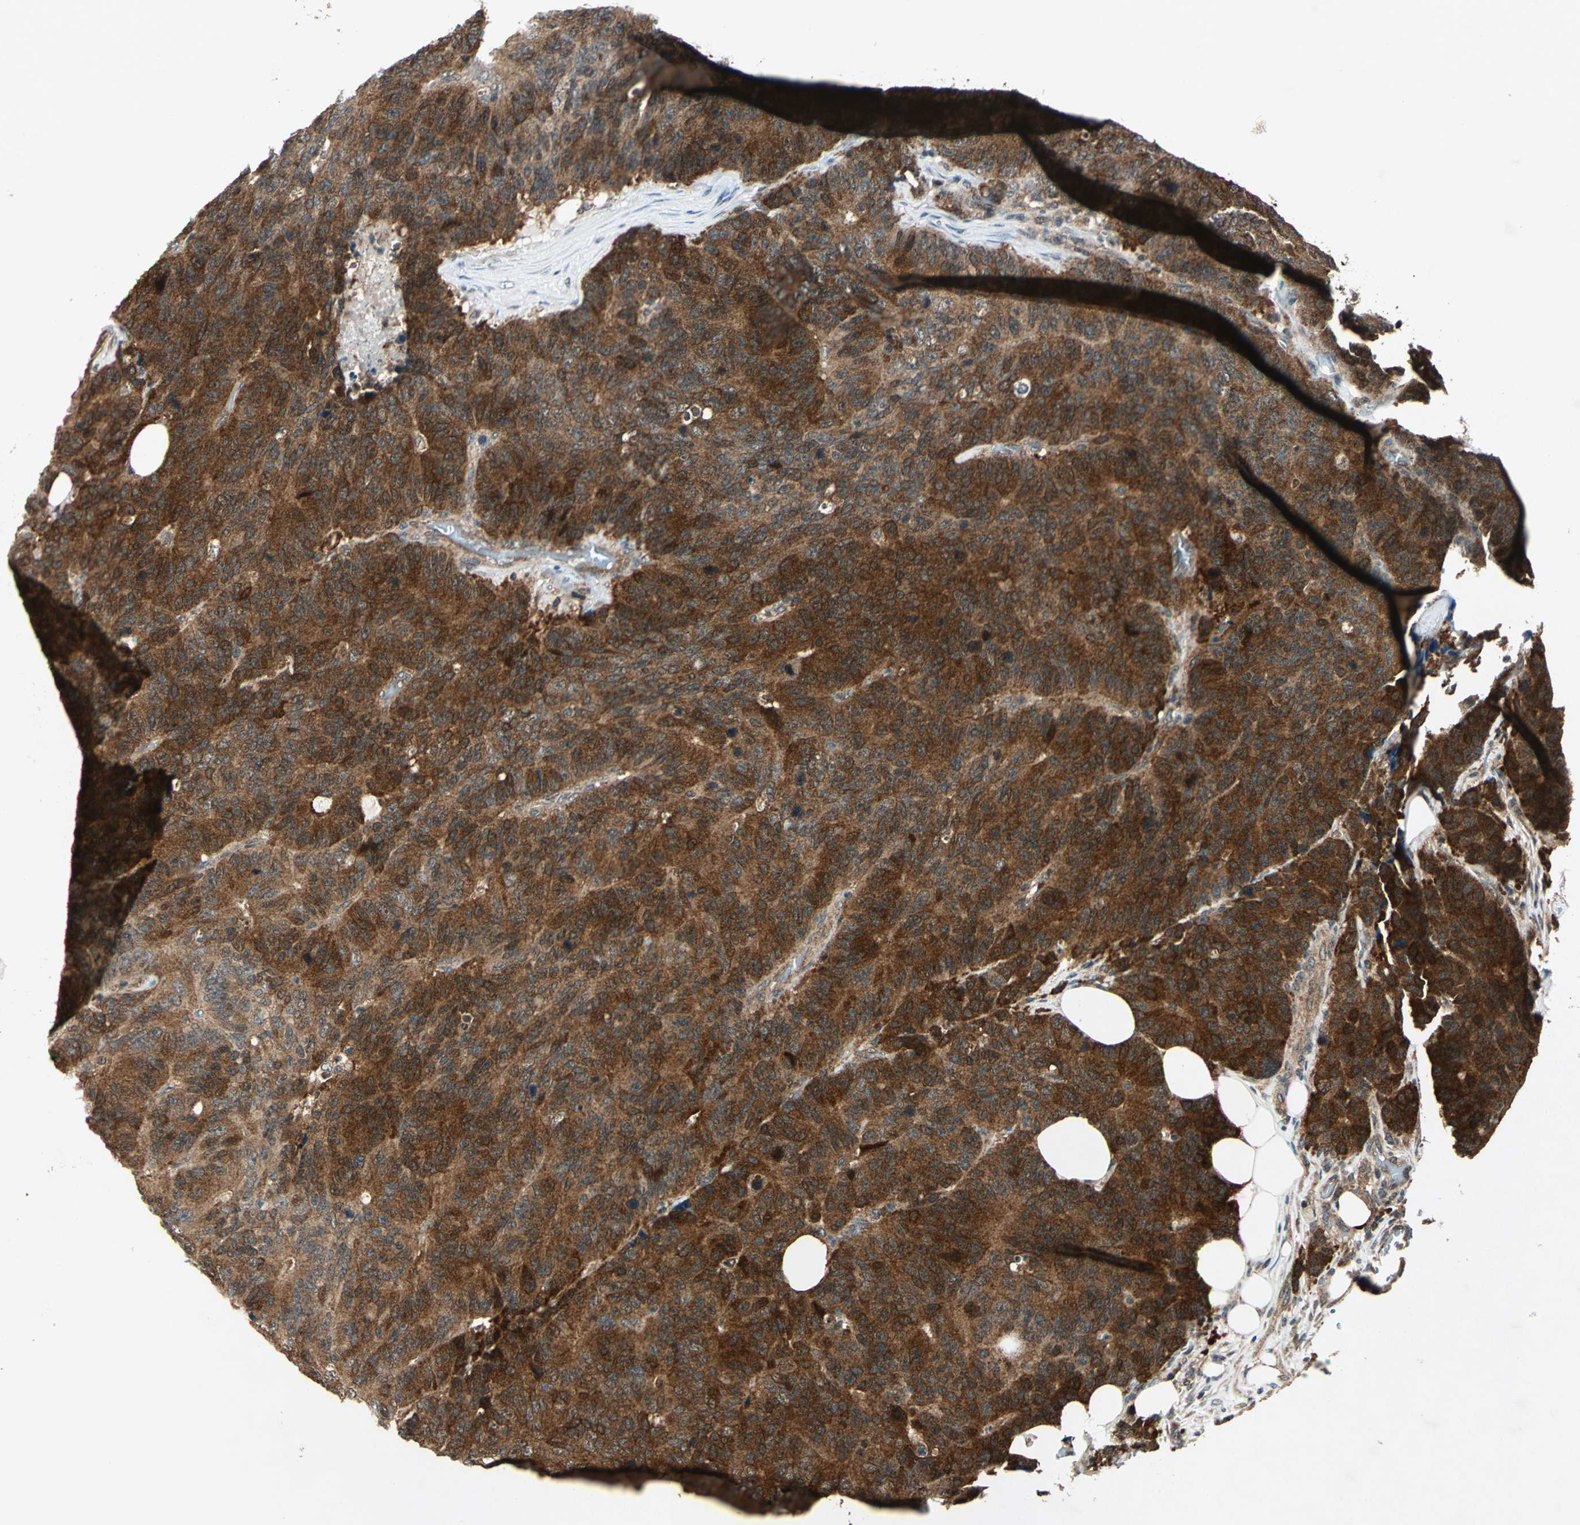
{"staining": {"intensity": "strong", "quantity": ">75%", "location": "cytoplasmic/membranous"}, "tissue": "colorectal cancer", "cell_type": "Tumor cells", "image_type": "cancer", "snomed": [{"axis": "morphology", "description": "Adenocarcinoma, NOS"}, {"axis": "topography", "description": "Colon"}], "caption": "IHC micrograph of neoplastic tissue: colorectal cancer (adenocarcinoma) stained using immunohistochemistry displays high levels of strong protein expression localized specifically in the cytoplasmic/membranous of tumor cells, appearing as a cytoplasmic/membranous brown color.", "gene": "AHSA1", "patient": {"sex": "female", "age": 86}}